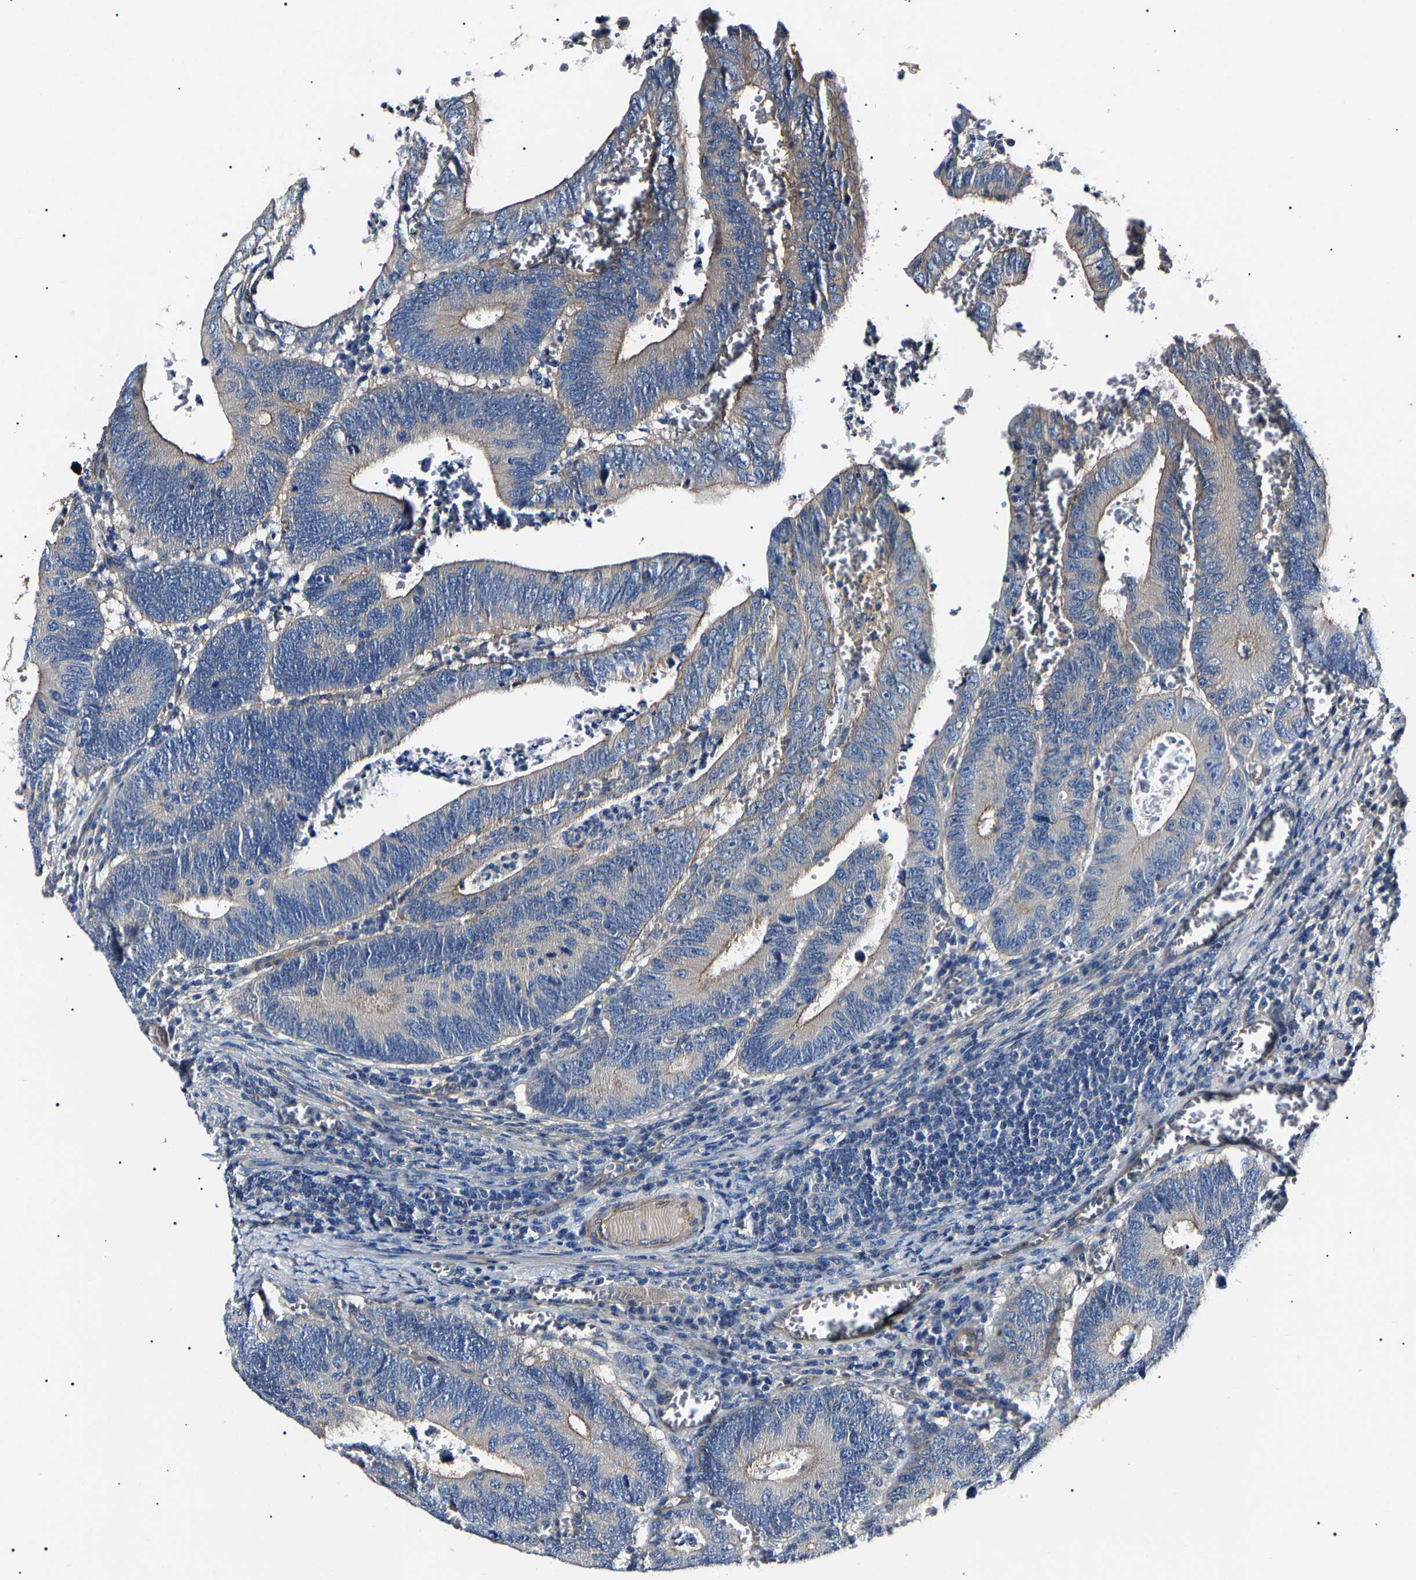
{"staining": {"intensity": "moderate", "quantity": "<25%", "location": "cytoplasmic/membranous"}, "tissue": "colorectal cancer", "cell_type": "Tumor cells", "image_type": "cancer", "snomed": [{"axis": "morphology", "description": "Inflammation, NOS"}, {"axis": "morphology", "description": "Adenocarcinoma, NOS"}, {"axis": "topography", "description": "Colon"}], "caption": "Human adenocarcinoma (colorectal) stained with a protein marker displays moderate staining in tumor cells.", "gene": "KLHL42", "patient": {"sex": "male", "age": 72}}